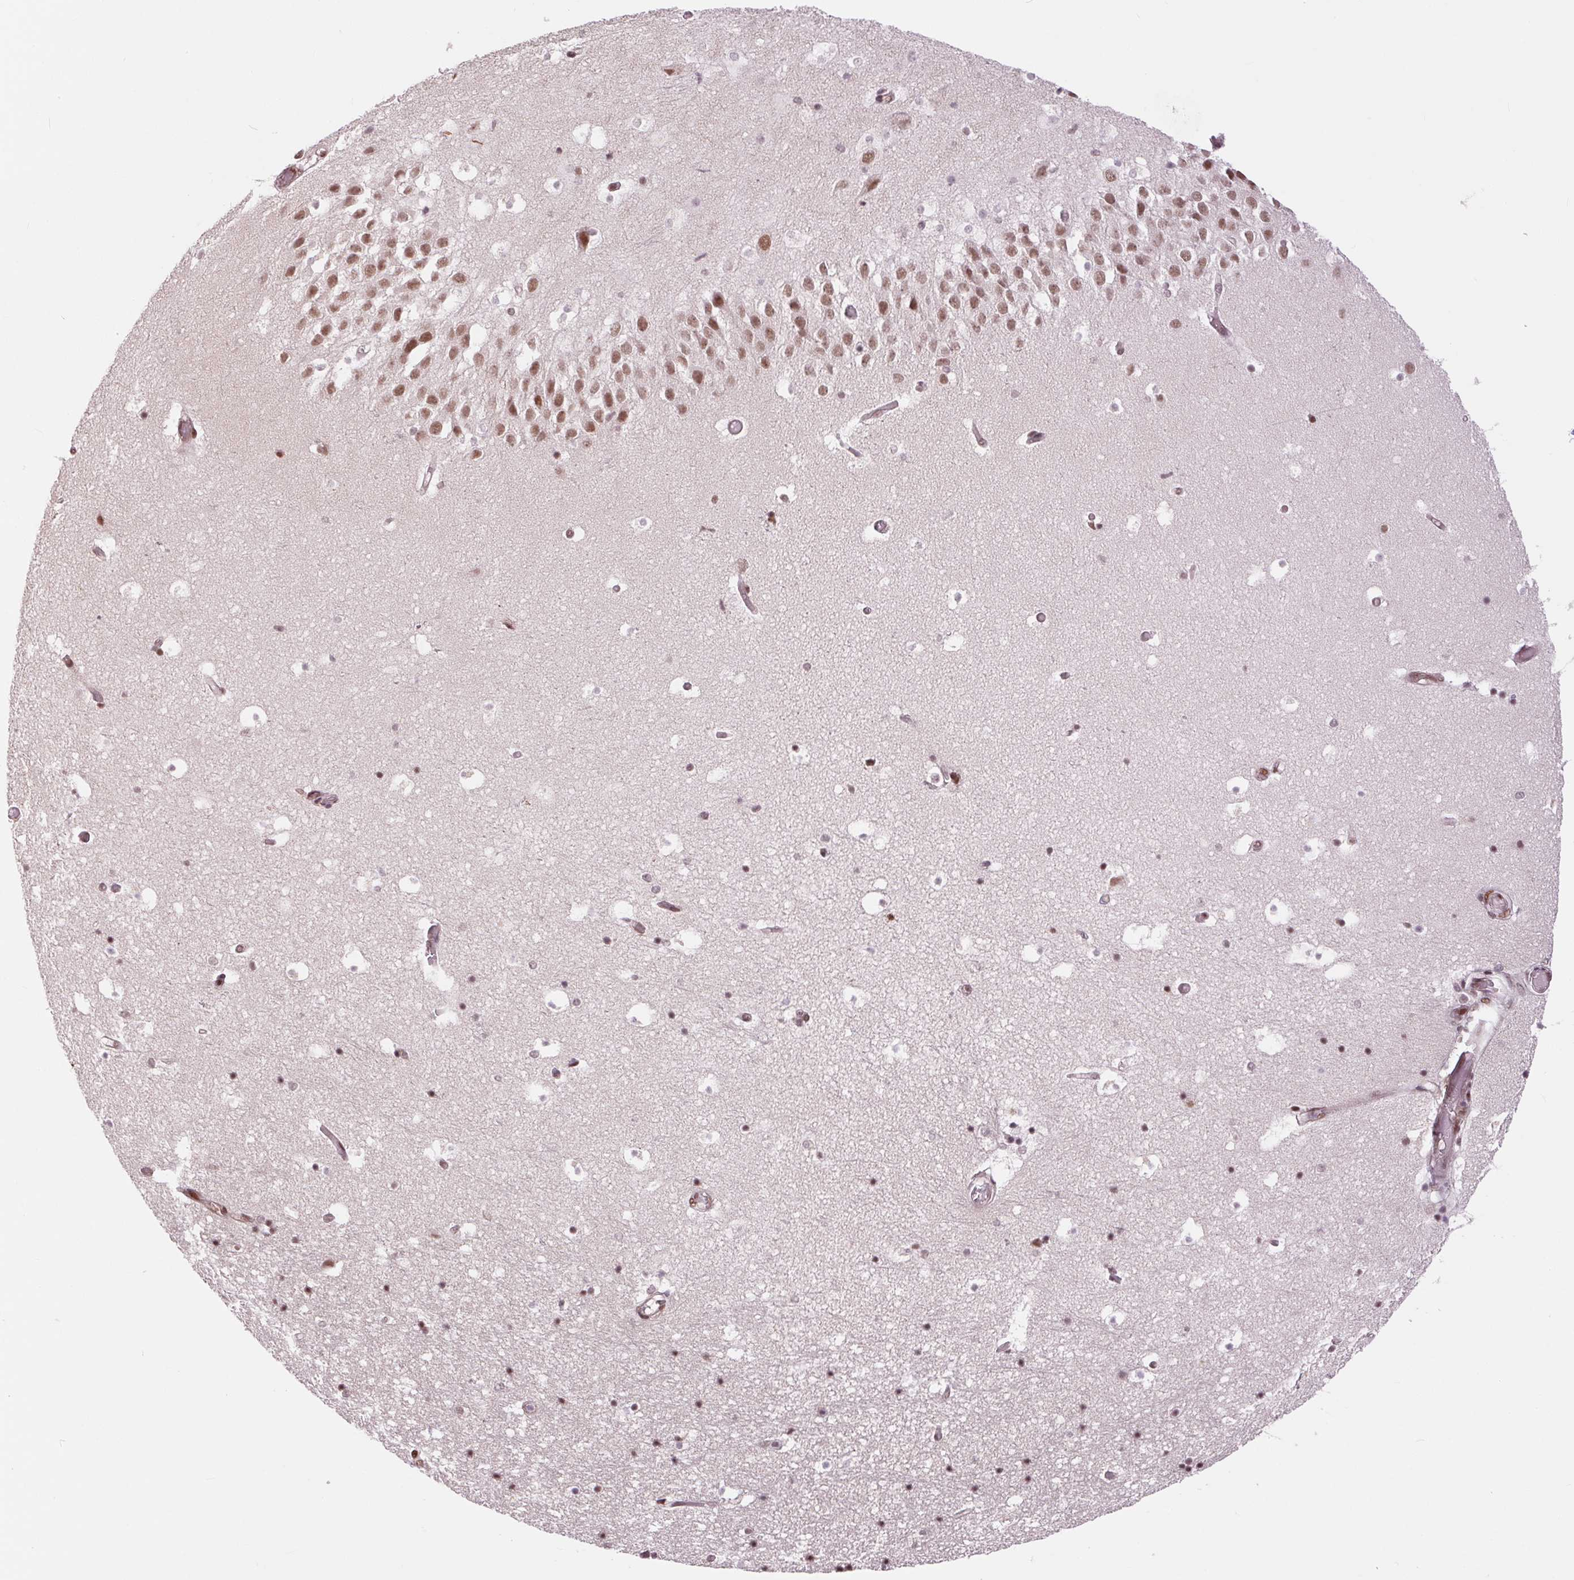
{"staining": {"intensity": "weak", "quantity": "25%-75%", "location": "nuclear"}, "tissue": "hippocampus", "cell_type": "Glial cells", "image_type": "normal", "snomed": [{"axis": "morphology", "description": "Normal tissue, NOS"}, {"axis": "topography", "description": "Hippocampus"}], "caption": "High-power microscopy captured an immunohistochemistry (IHC) histopathology image of normal hippocampus, revealing weak nuclear staining in about 25%-75% of glial cells.", "gene": "RAD23A", "patient": {"sex": "male", "age": 26}}